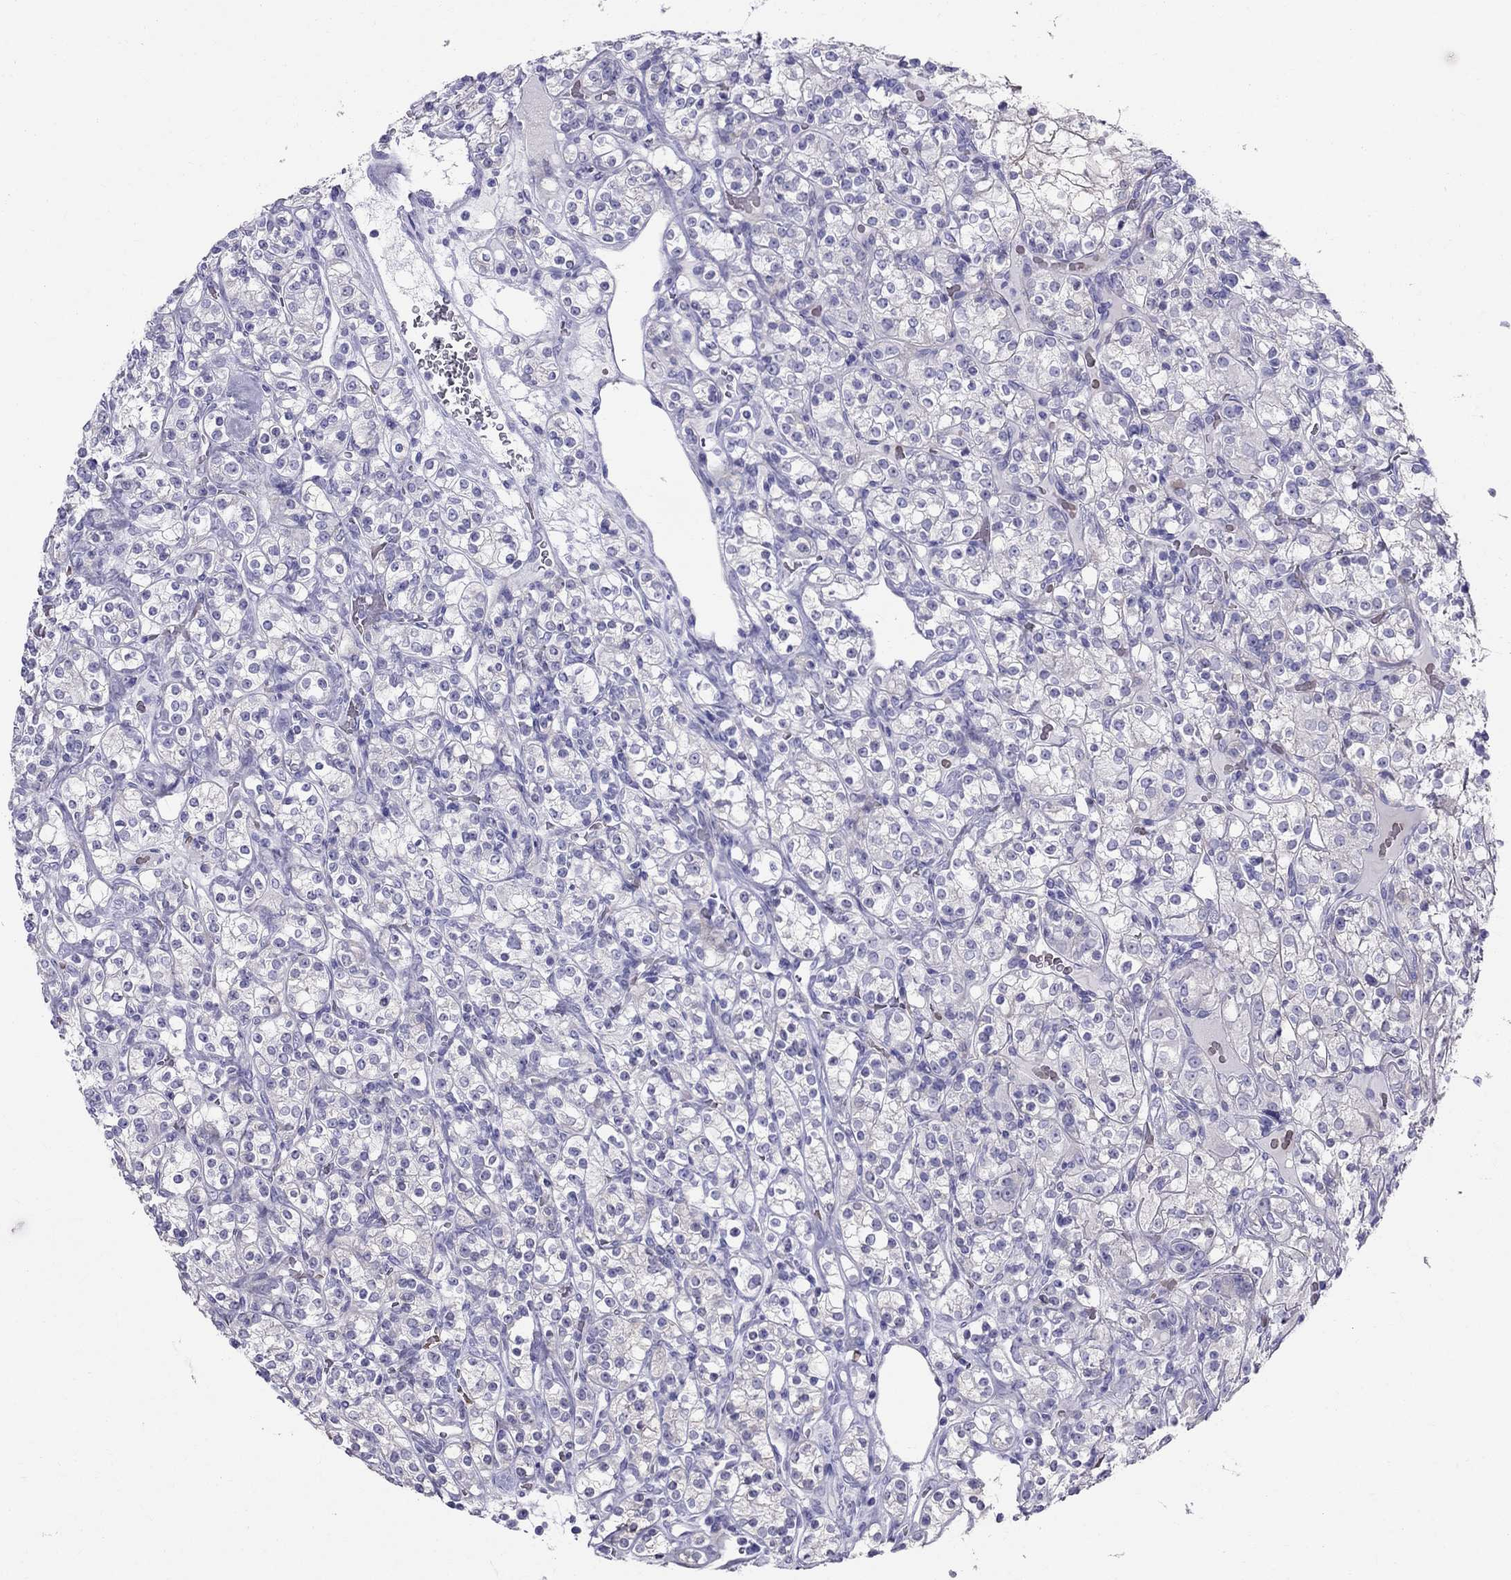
{"staining": {"intensity": "negative", "quantity": "none", "location": "none"}, "tissue": "renal cancer", "cell_type": "Tumor cells", "image_type": "cancer", "snomed": [{"axis": "morphology", "description": "Adenocarcinoma, NOS"}, {"axis": "topography", "description": "Kidney"}], "caption": "Human renal cancer stained for a protein using immunohistochemistry shows no staining in tumor cells.", "gene": "DNAAF6", "patient": {"sex": "male", "age": 77}}